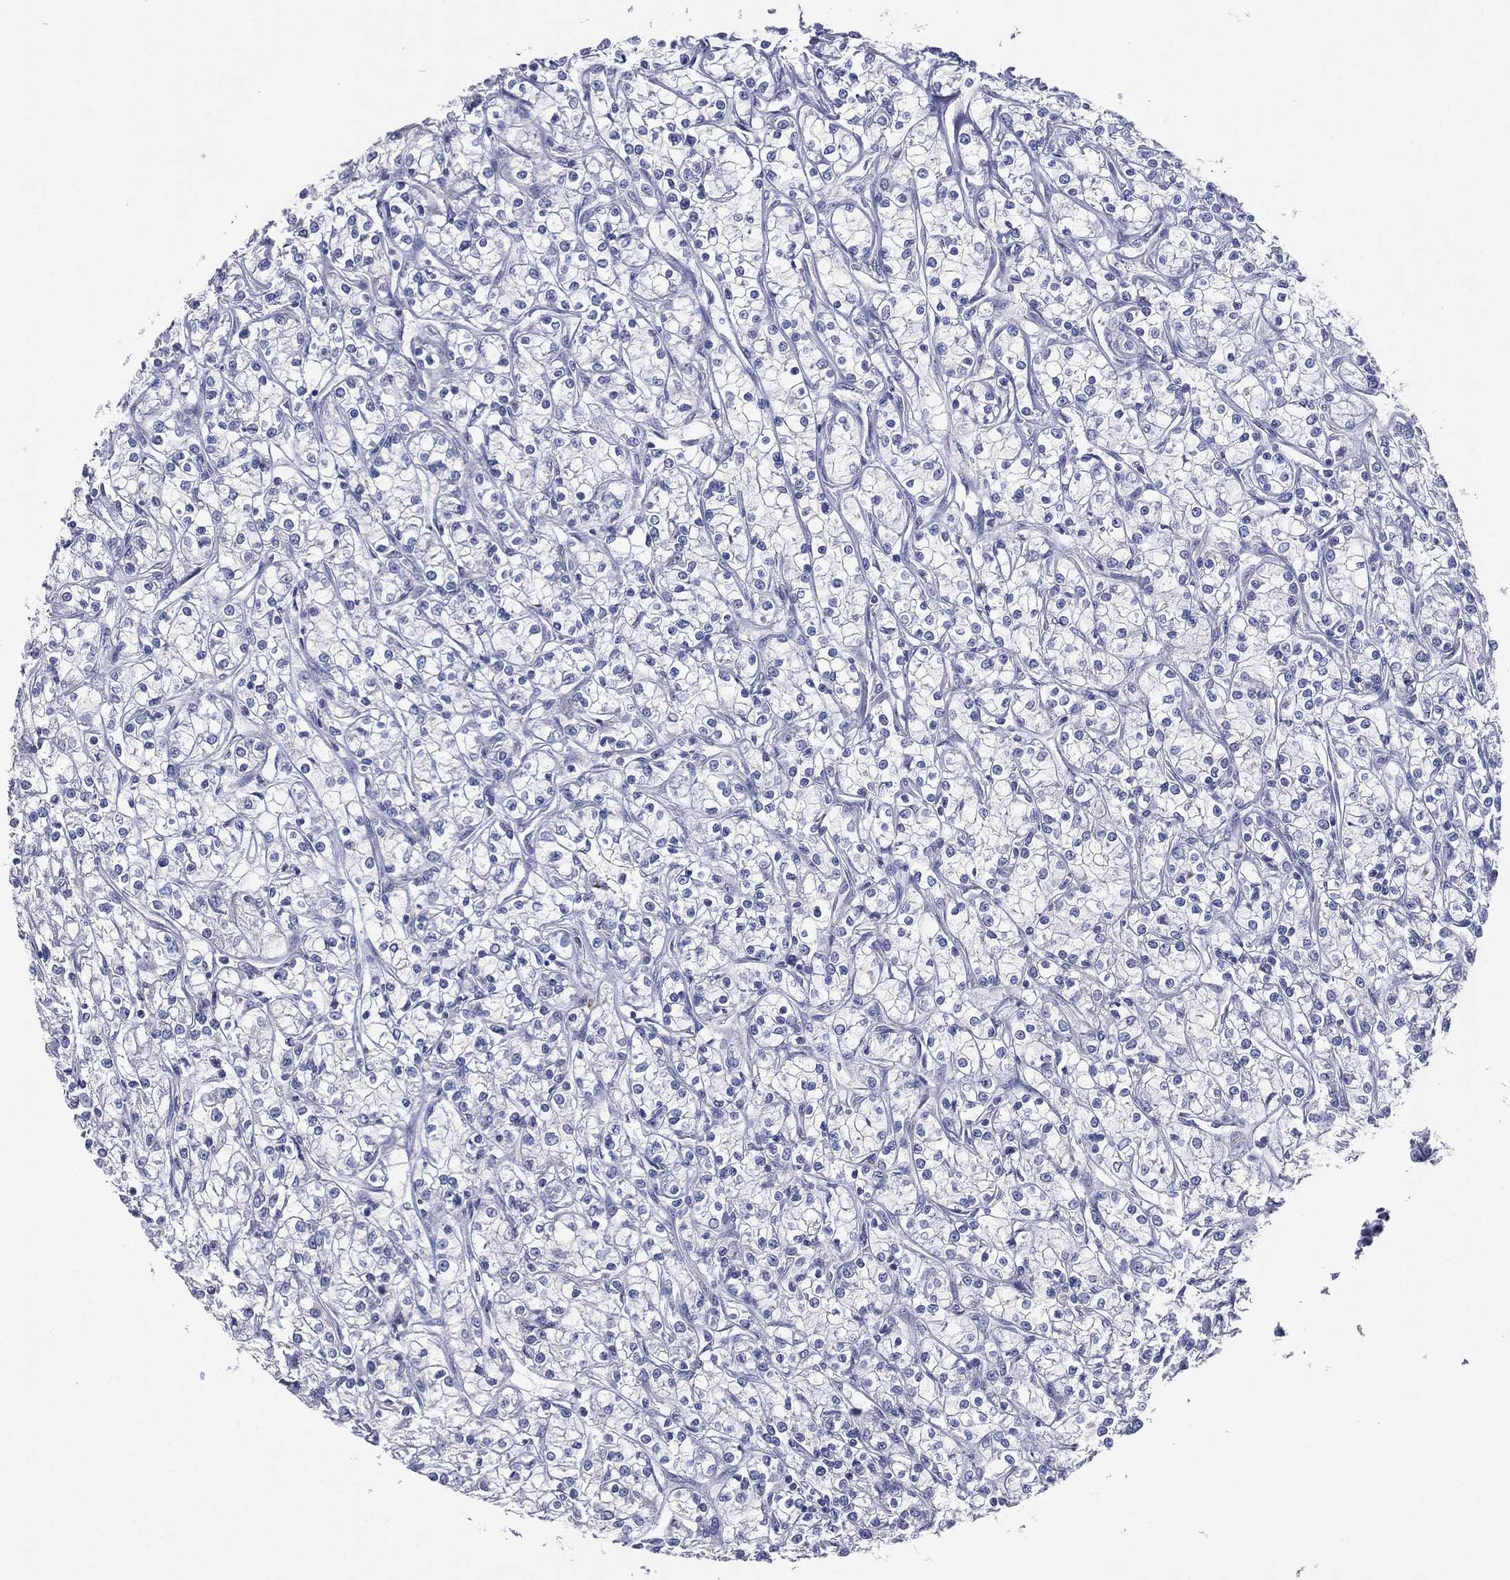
{"staining": {"intensity": "negative", "quantity": "none", "location": "none"}, "tissue": "renal cancer", "cell_type": "Tumor cells", "image_type": "cancer", "snomed": [{"axis": "morphology", "description": "Adenocarcinoma, NOS"}, {"axis": "topography", "description": "Kidney"}], "caption": "Immunohistochemical staining of renal cancer (adenocarcinoma) reveals no significant staining in tumor cells. The staining was performed using DAB to visualize the protein expression in brown, while the nuclei were stained in blue with hematoxylin (Magnification: 20x).", "gene": "ATP8A2", "patient": {"sex": "female", "age": 59}}